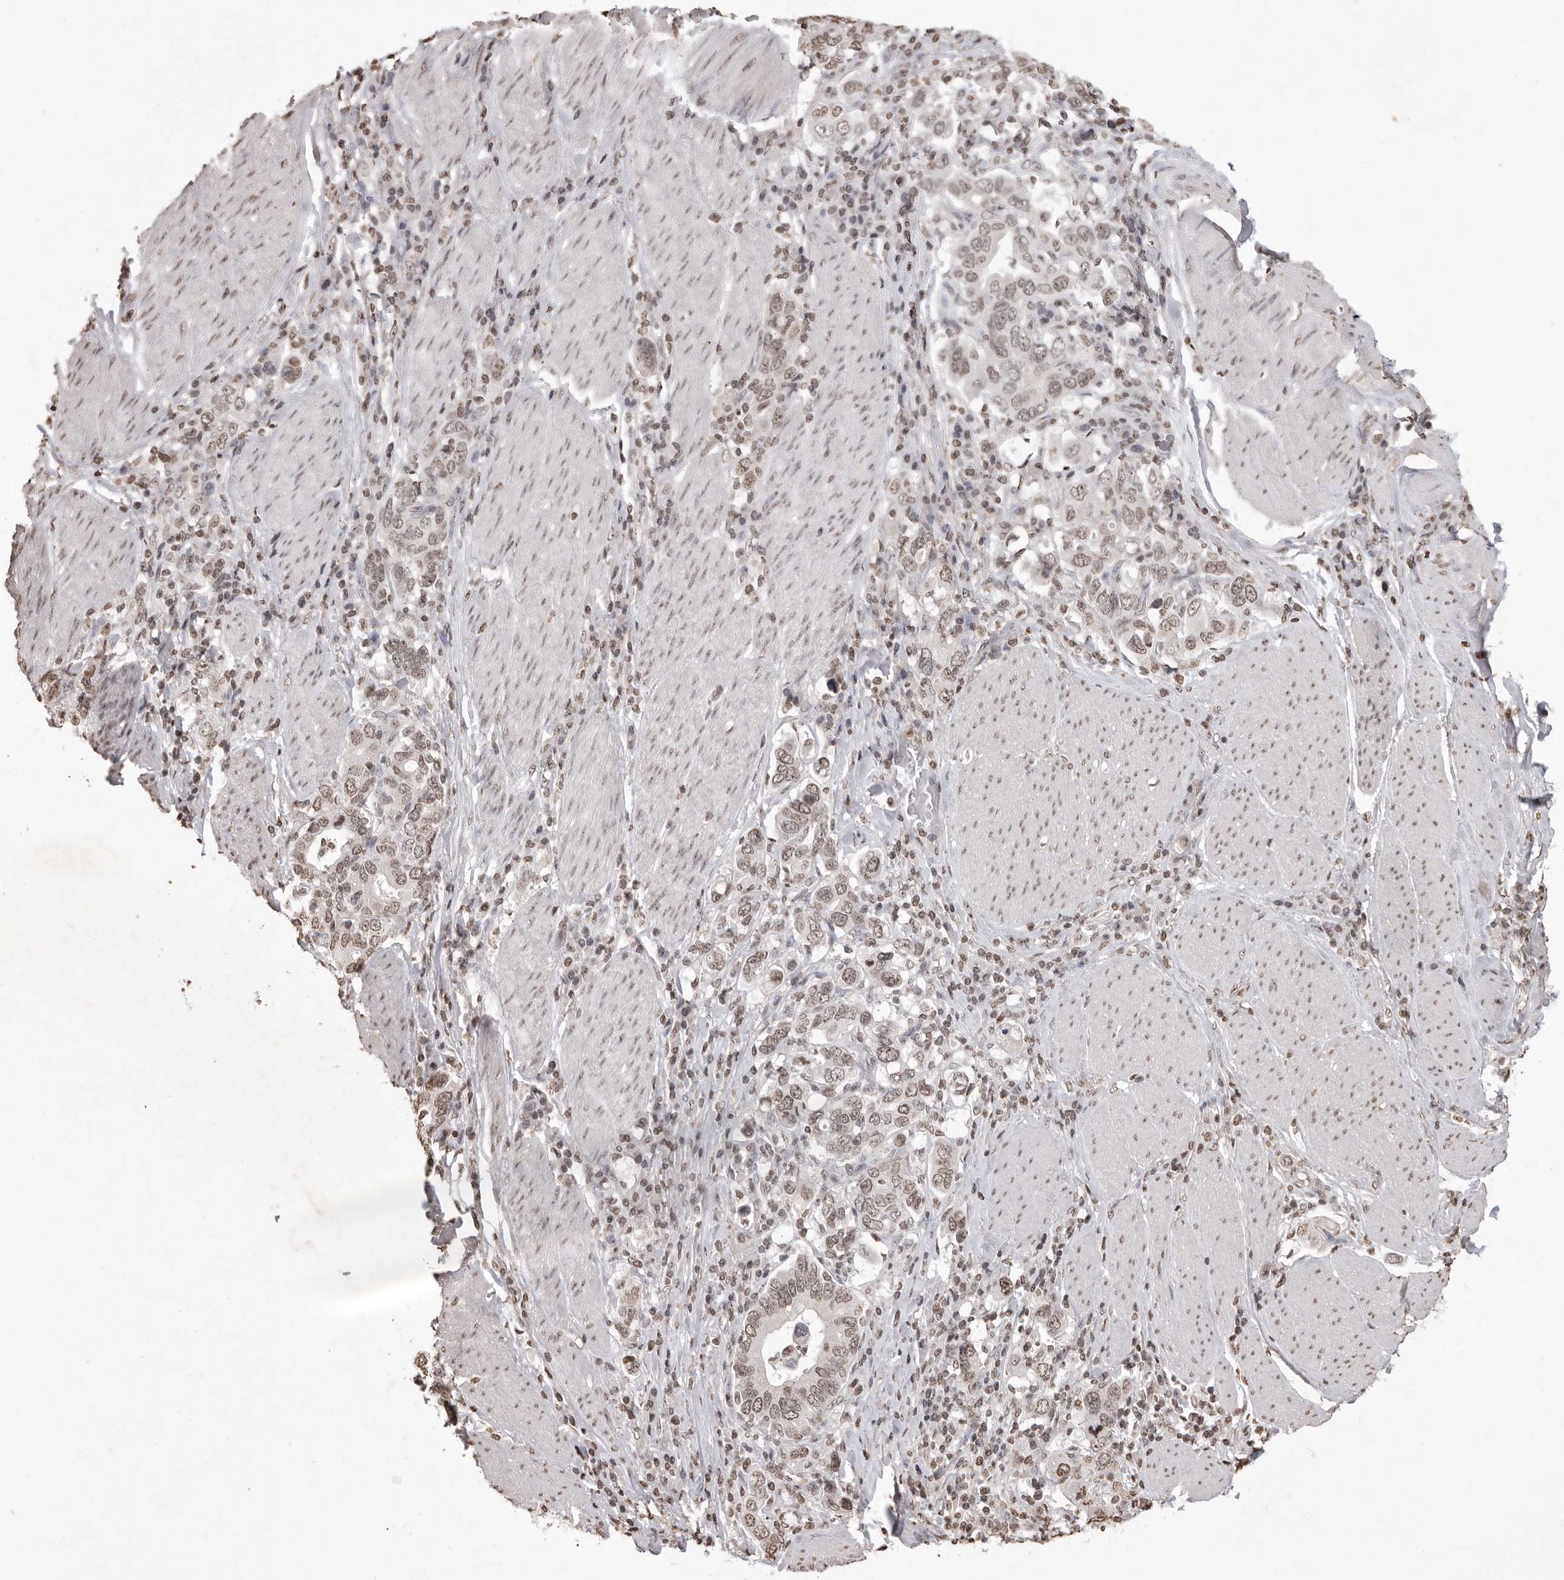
{"staining": {"intensity": "weak", "quantity": ">75%", "location": "nuclear"}, "tissue": "stomach cancer", "cell_type": "Tumor cells", "image_type": "cancer", "snomed": [{"axis": "morphology", "description": "Adenocarcinoma, NOS"}, {"axis": "topography", "description": "Stomach, upper"}], "caption": "Immunohistochemistry (IHC) of stomach cancer (adenocarcinoma) reveals low levels of weak nuclear expression in about >75% of tumor cells.", "gene": "WDR45", "patient": {"sex": "male", "age": 62}}